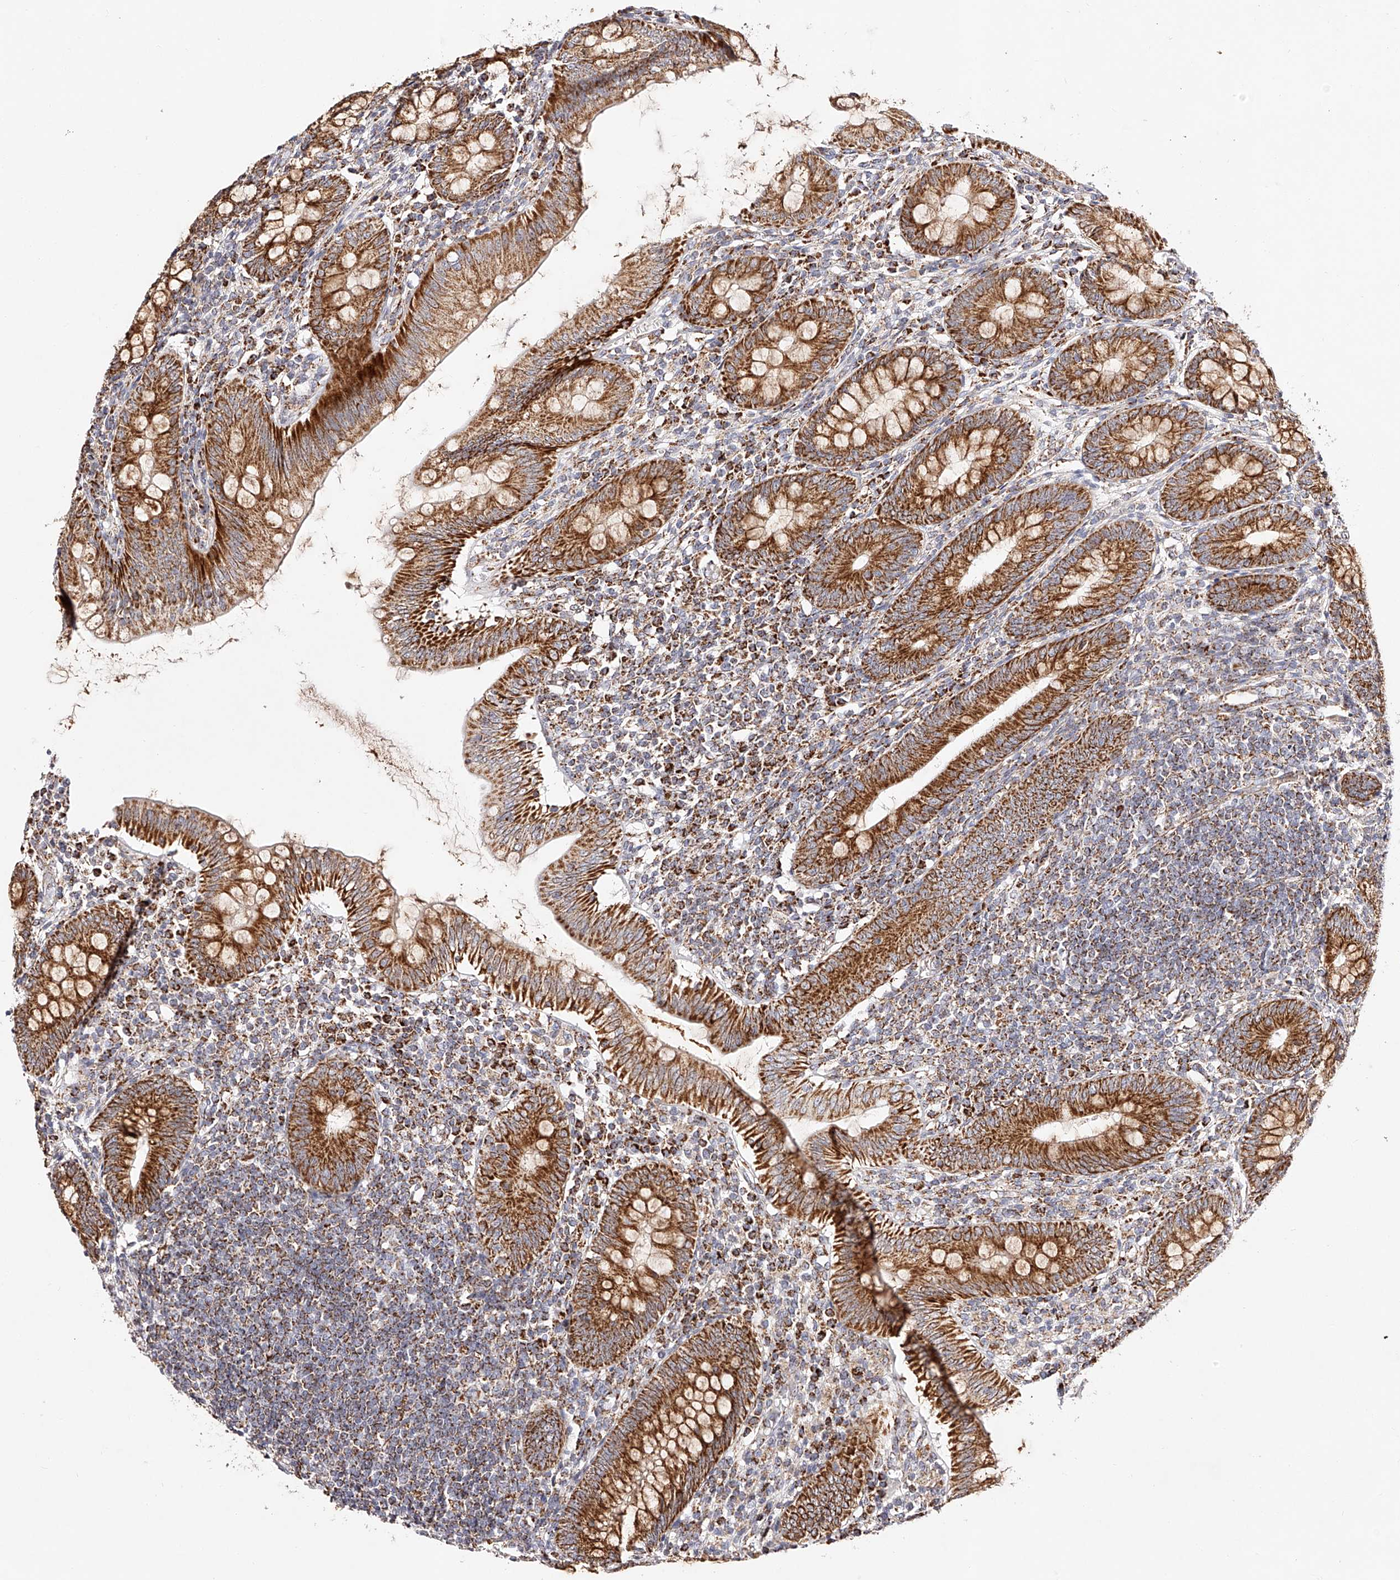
{"staining": {"intensity": "strong", "quantity": ">75%", "location": "cytoplasmic/membranous"}, "tissue": "appendix", "cell_type": "Glandular cells", "image_type": "normal", "snomed": [{"axis": "morphology", "description": "Normal tissue, NOS"}, {"axis": "topography", "description": "Appendix"}], "caption": "A photomicrograph showing strong cytoplasmic/membranous positivity in about >75% of glandular cells in normal appendix, as visualized by brown immunohistochemical staining.", "gene": "NDUFV3", "patient": {"sex": "male", "age": 14}}